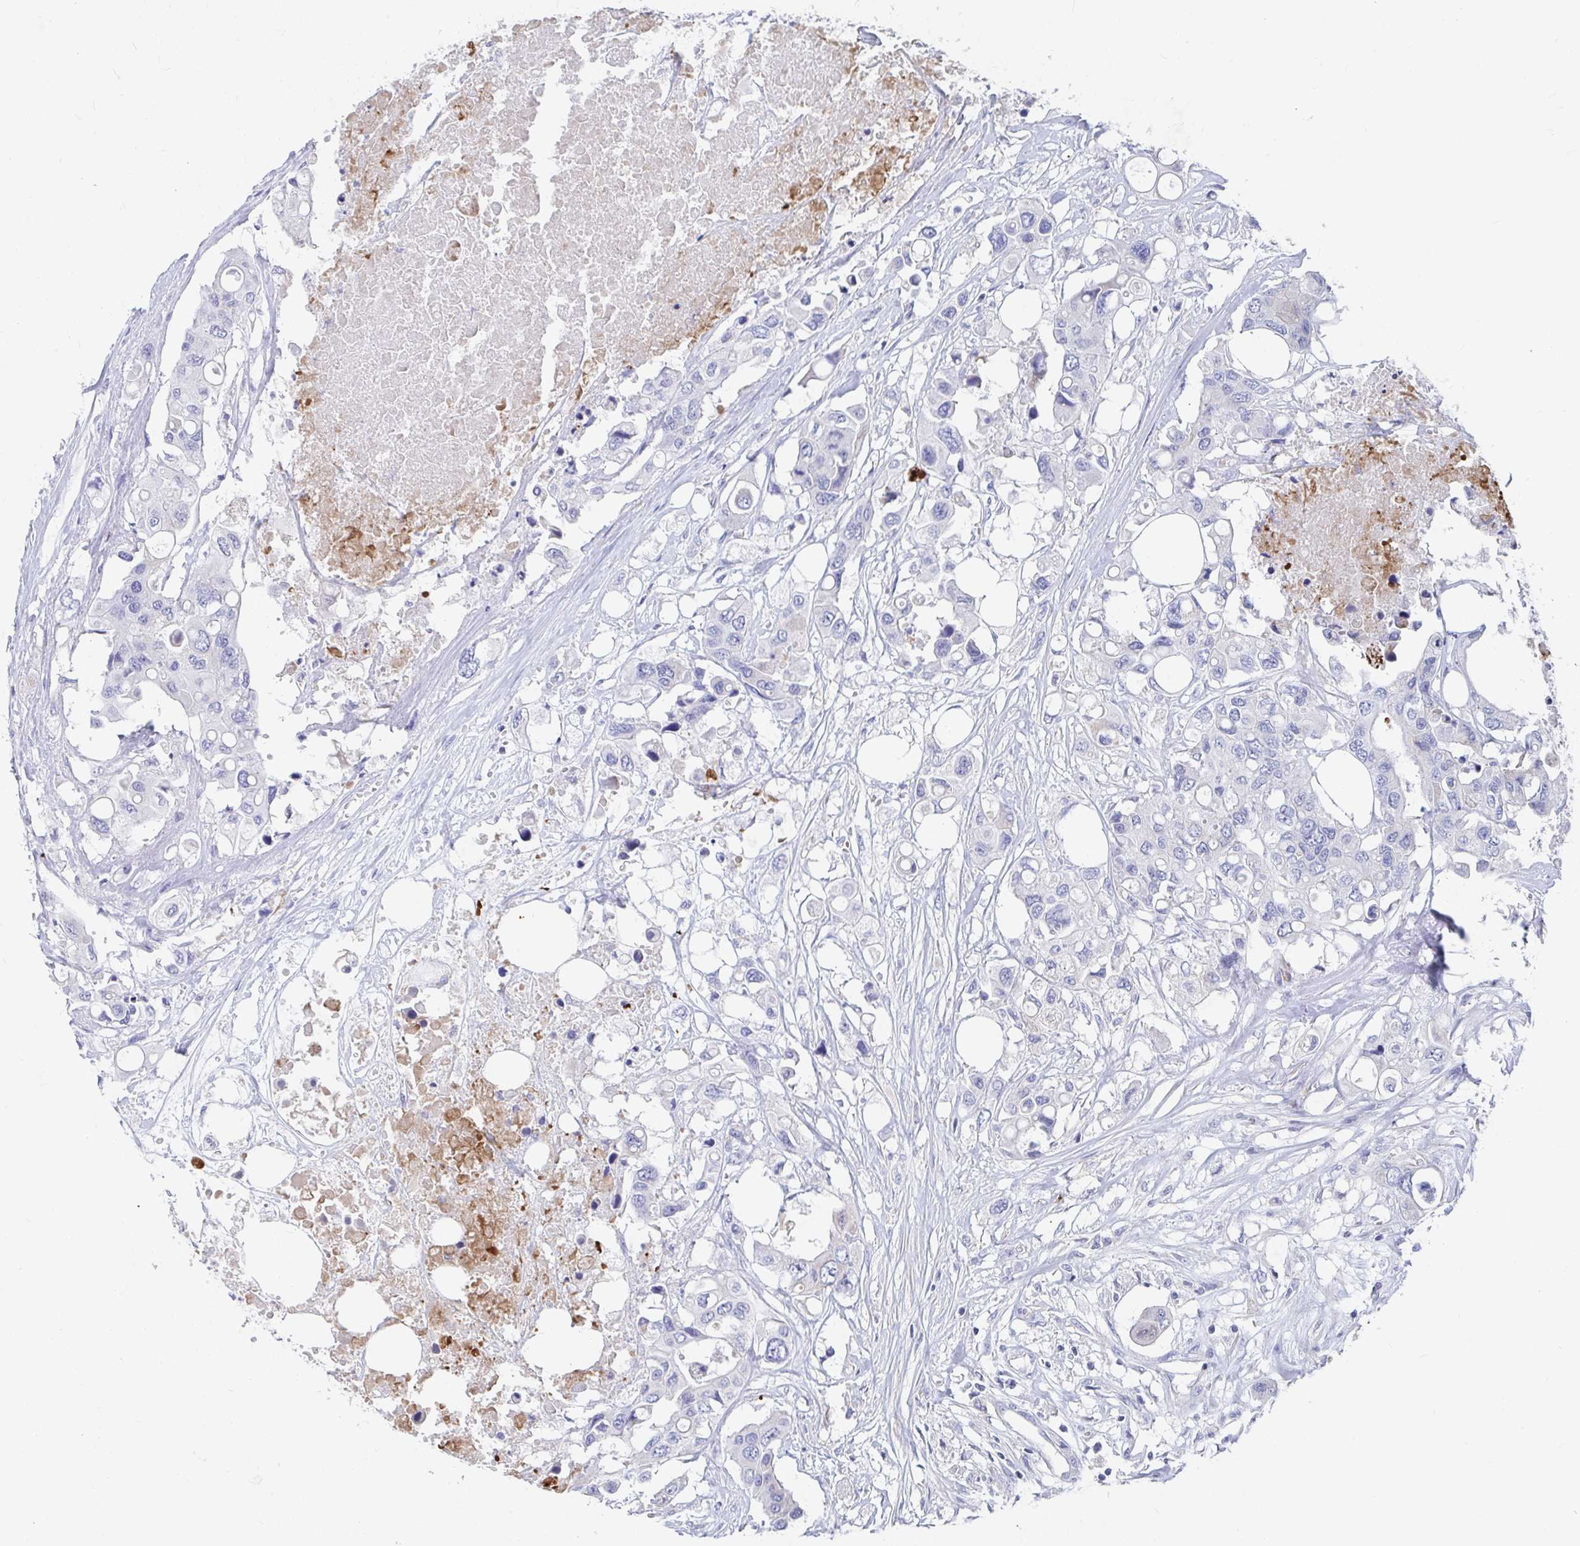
{"staining": {"intensity": "negative", "quantity": "none", "location": "none"}, "tissue": "colorectal cancer", "cell_type": "Tumor cells", "image_type": "cancer", "snomed": [{"axis": "morphology", "description": "Adenocarcinoma, NOS"}, {"axis": "topography", "description": "Colon"}], "caption": "Protein analysis of colorectal cancer (adenocarcinoma) shows no significant expression in tumor cells.", "gene": "ZNF561", "patient": {"sex": "male", "age": 77}}